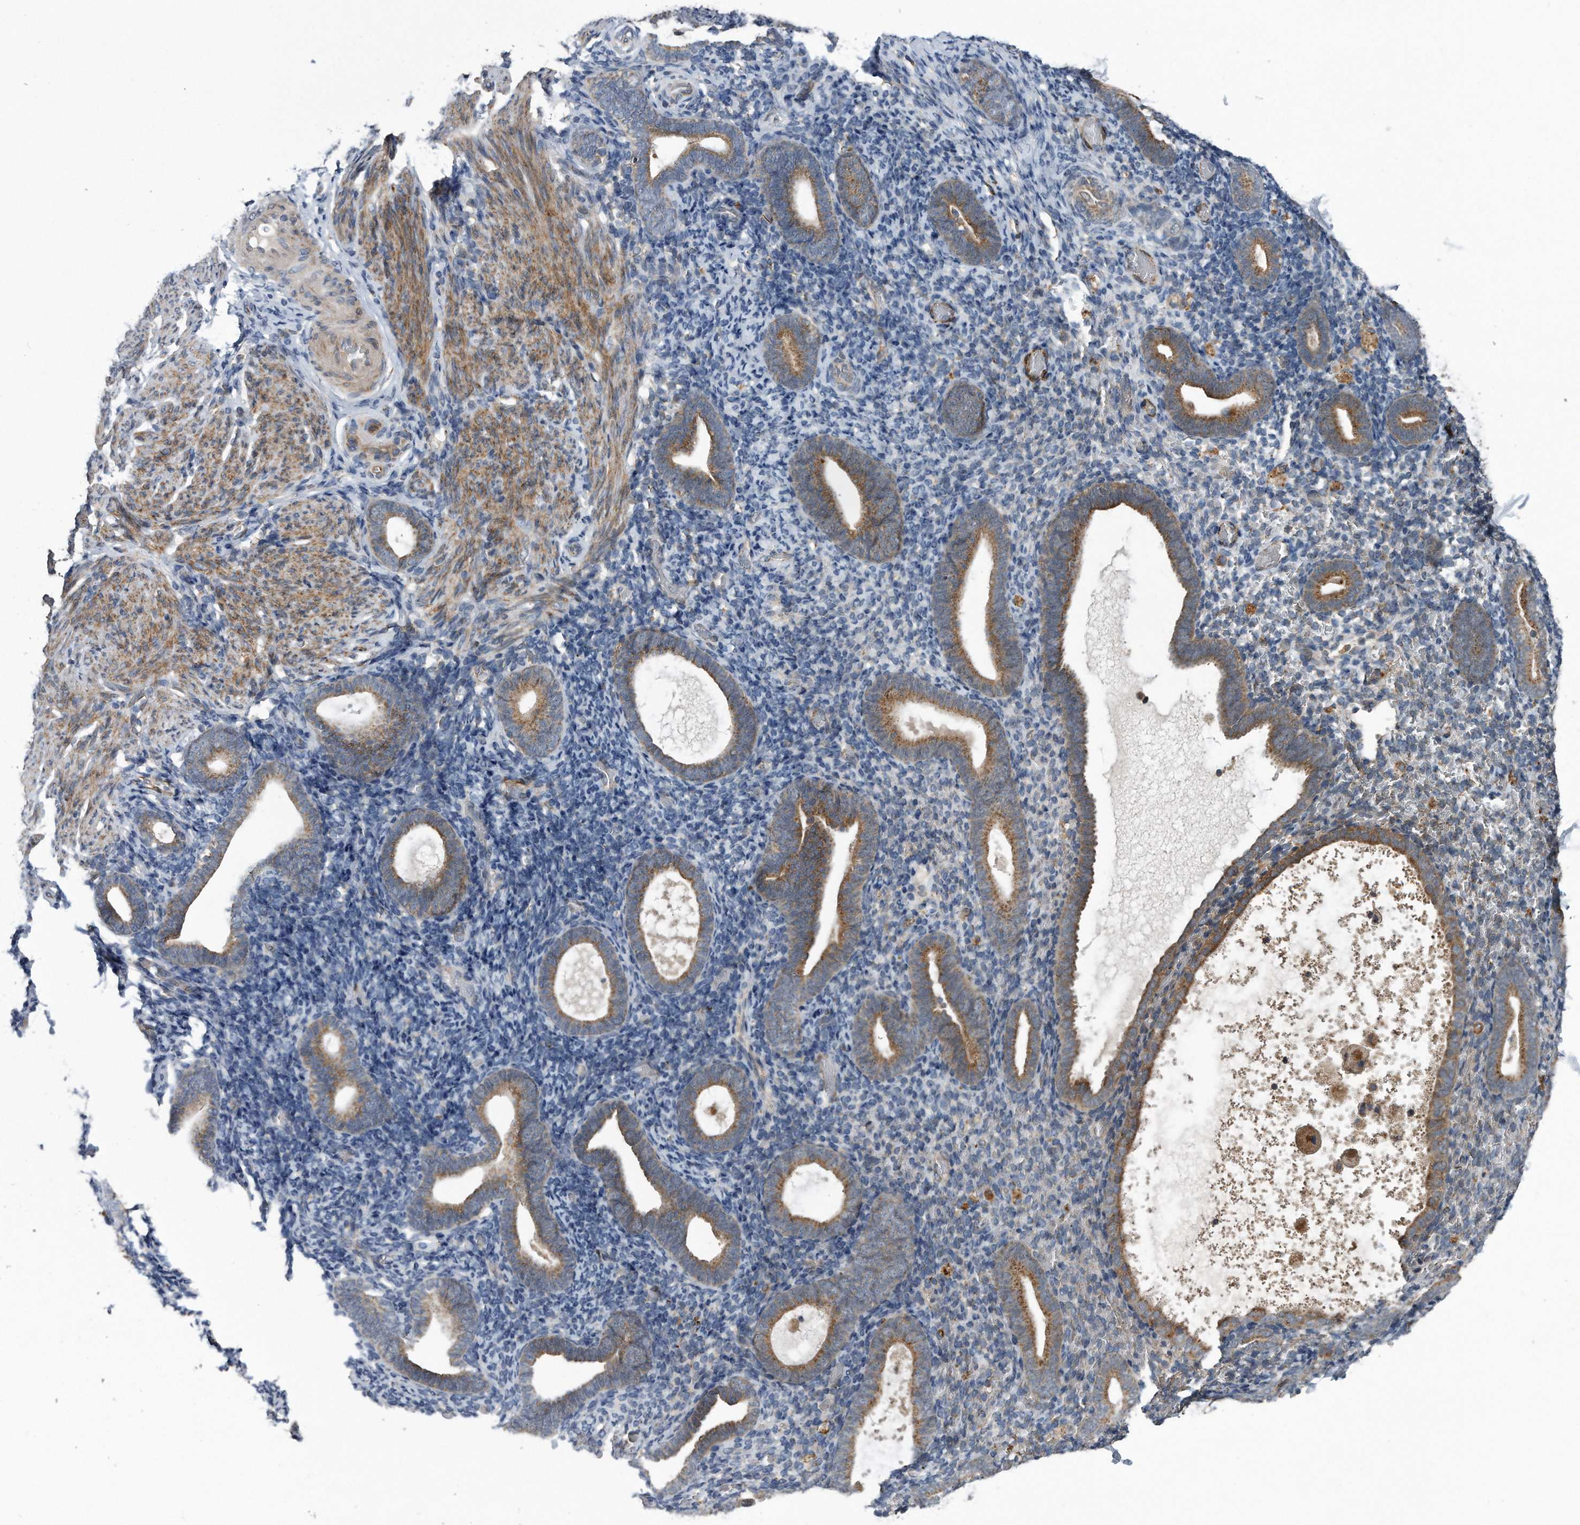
{"staining": {"intensity": "negative", "quantity": "none", "location": "none"}, "tissue": "endometrium", "cell_type": "Cells in endometrial stroma", "image_type": "normal", "snomed": [{"axis": "morphology", "description": "Normal tissue, NOS"}, {"axis": "topography", "description": "Endometrium"}], "caption": "The IHC histopathology image has no significant staining in cells in endometrial stroma of endometrium.", "gene": "LYRM4", "patient": {"sex": "female", "age": 51}}